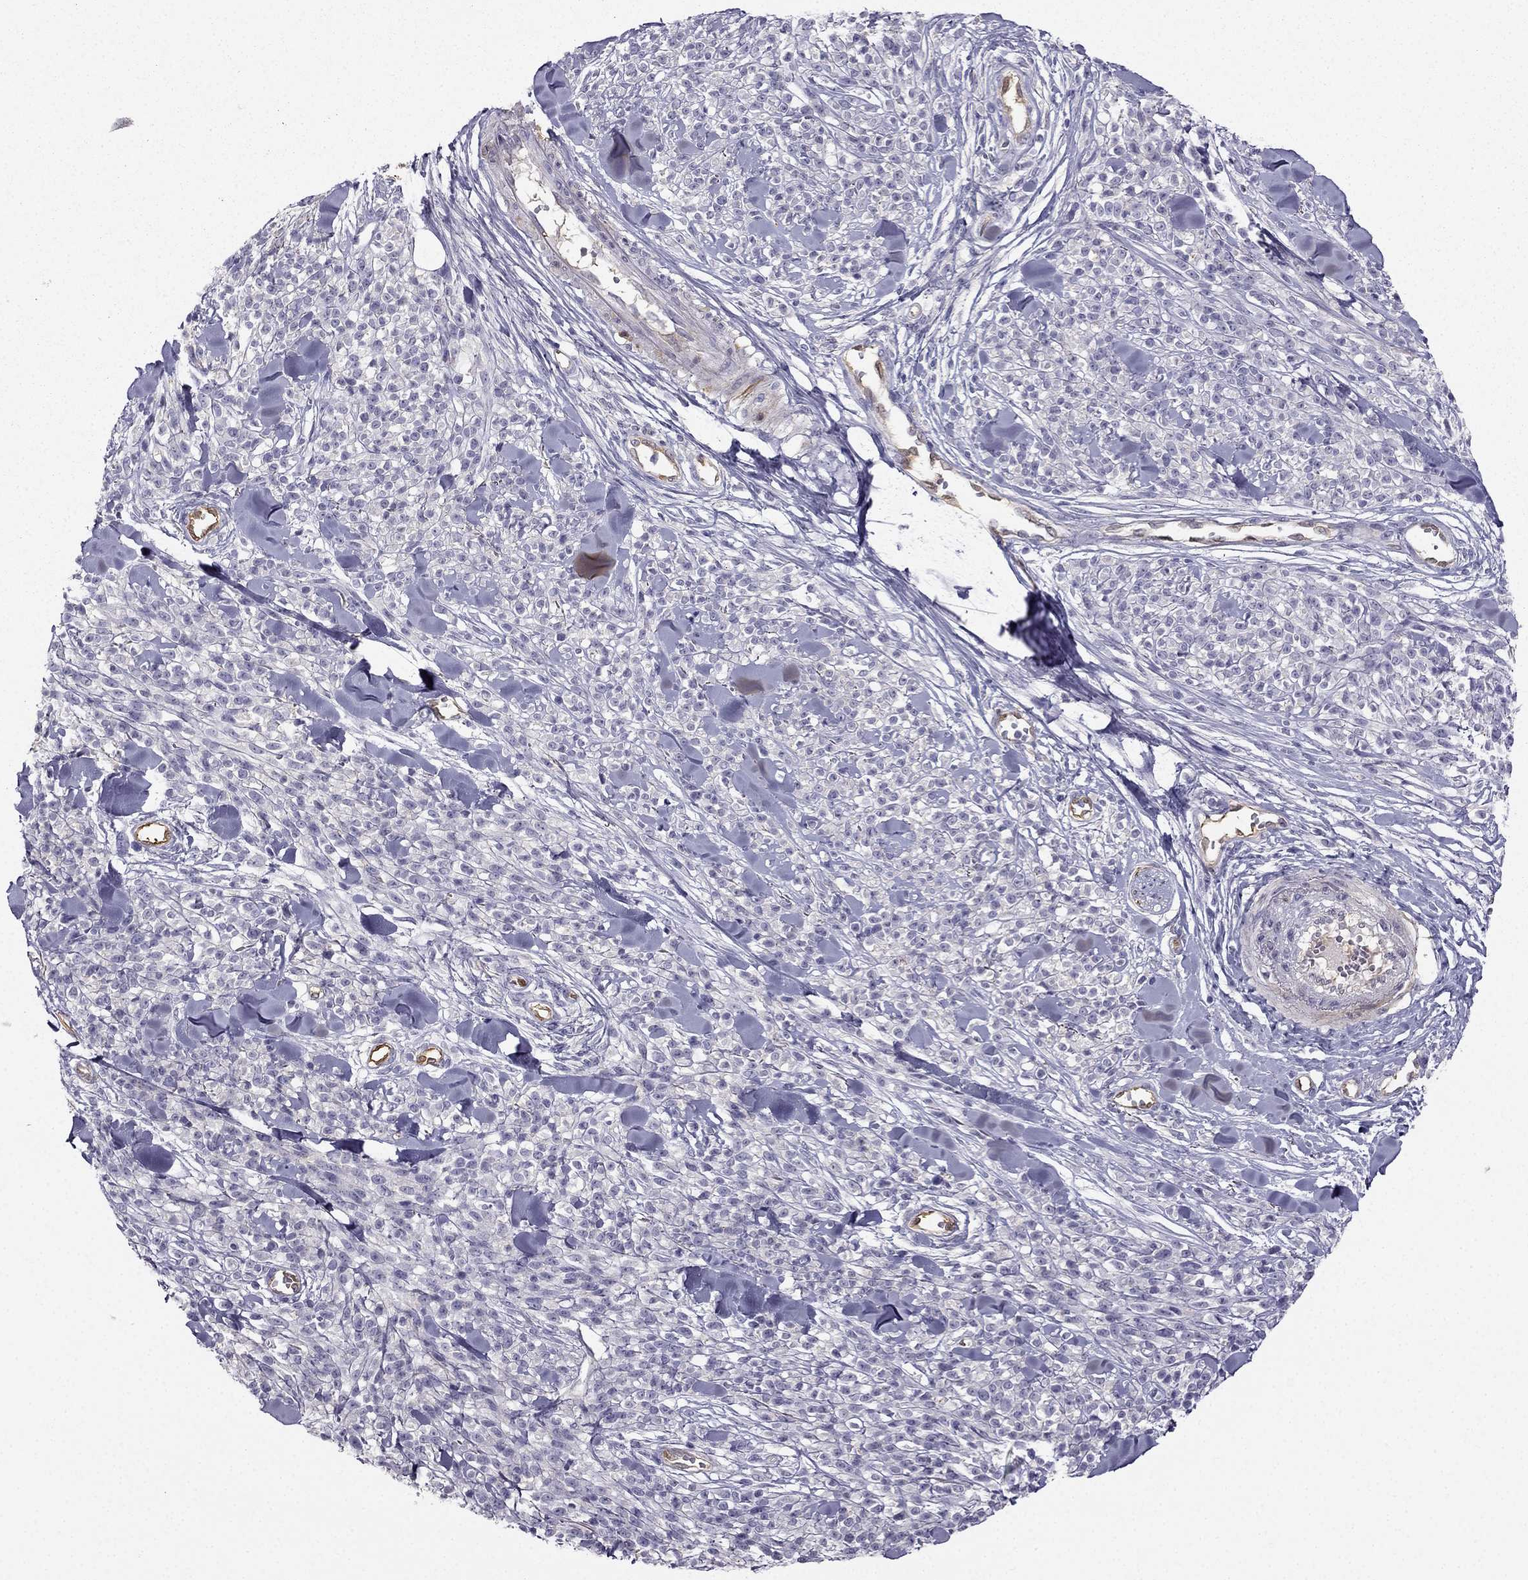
{"staining": {"intensity": "negative", "quantity": "none", "location": "none"}, "tissue": "melanoma", "cell_type": "Tumor cells", "image_type": "cancer", "snomed": [{"axis": "morphology", "description": "Malignant melanoma, NOS"}, {"axis": "topography", "description": "Skin"}, {"axis": "topography", "description": "Skin of trunk"}], "caption": "Protein analysis of melanoma reveals no significant staining in tumor cells.", "gene": "NQO1", "patient": {"sex": "male", "age": 74}}